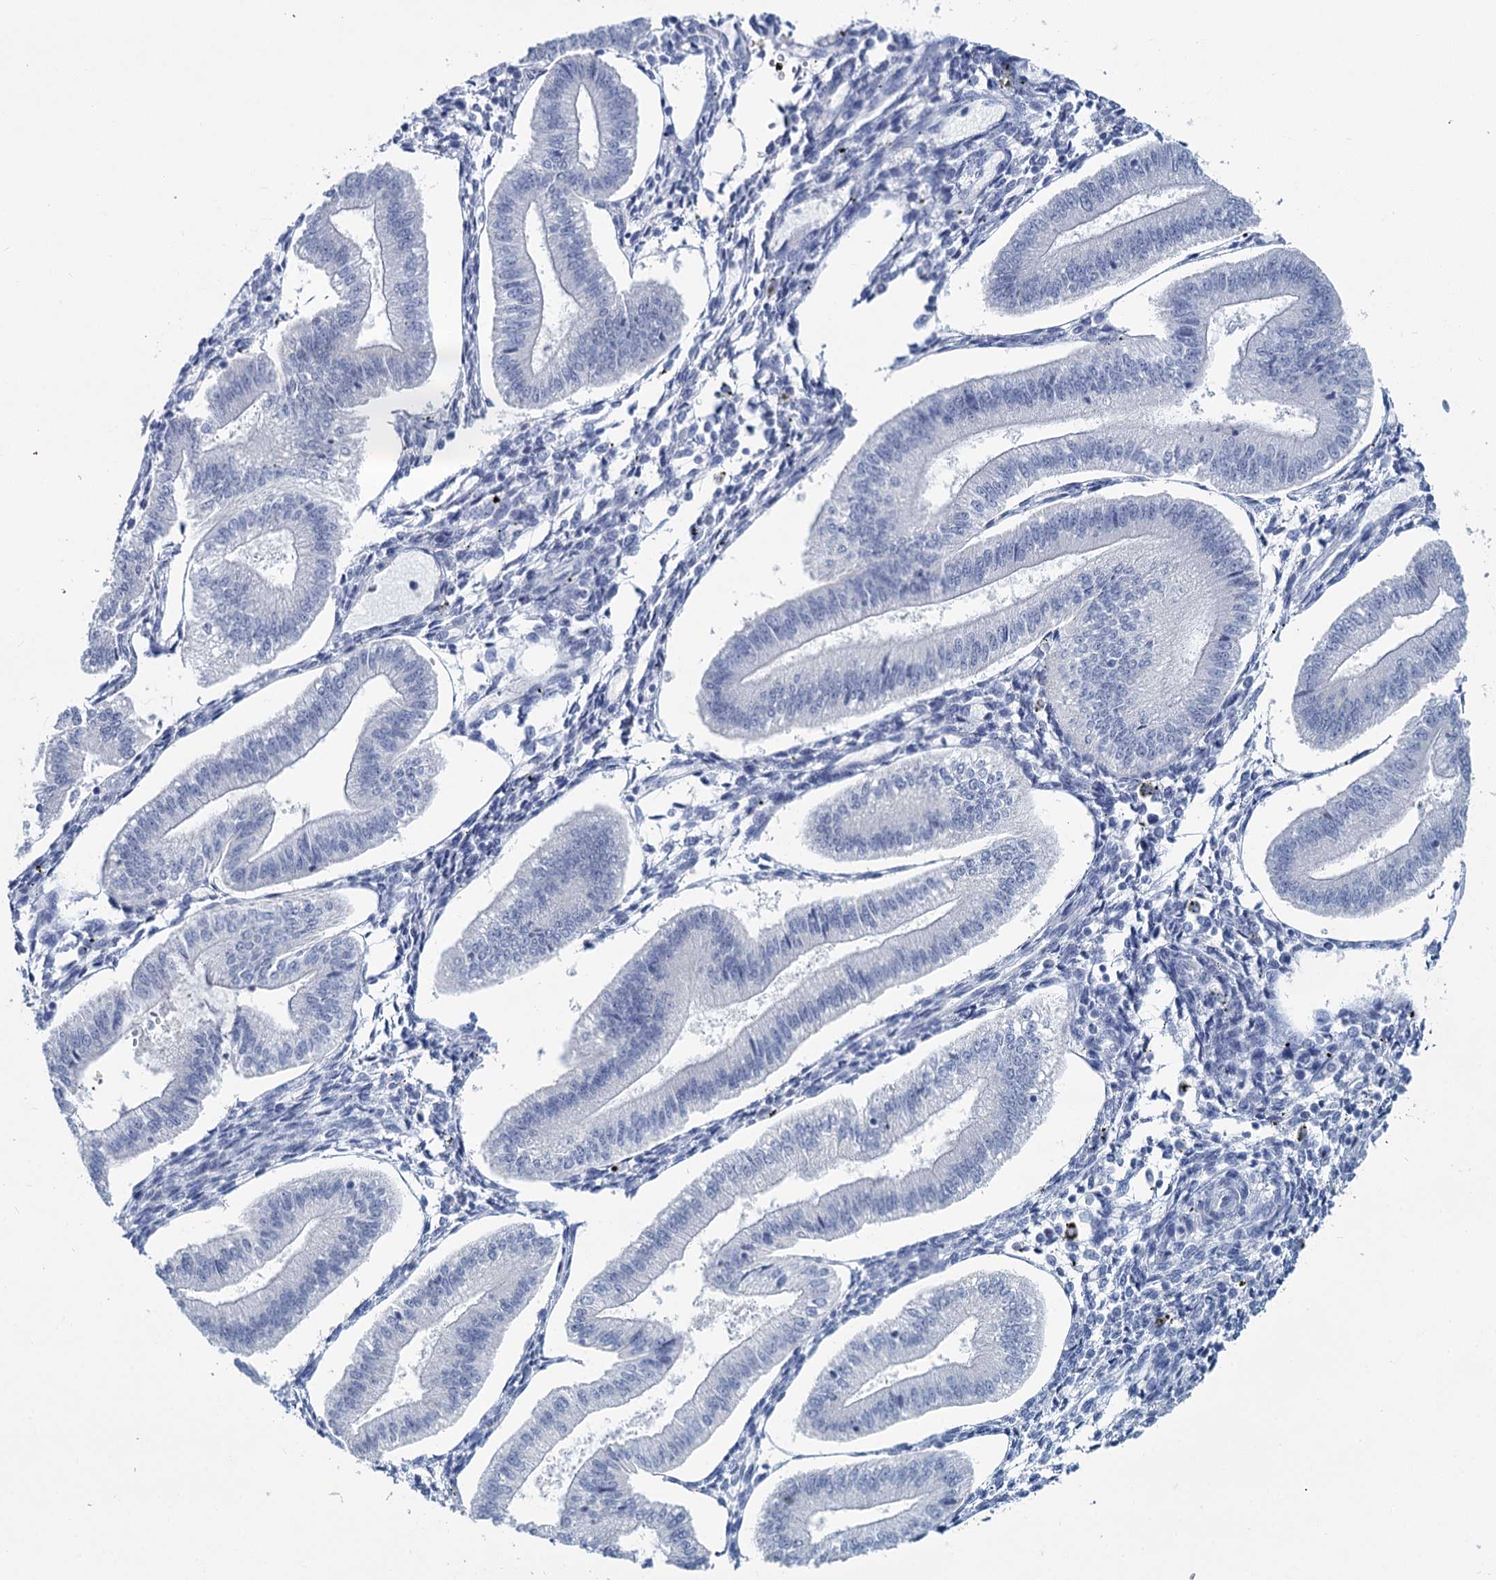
{"staining": {"intensity": "negative", "quantity": "none", "location": "none"}, "tissue": "endometrium", "cell_type": "Cells in endometrial stroma", "image_type": "normal", "snomed": [{"axis": "morphology", "description": "Normal tissue, NOS"}, {"axis": "topography", "description": "Endometrium"}], "caption": "Cells in endometrial stroma are negative for protein expression in benign human endometrium. The staining was performed using DAB to visualize the protein expression in brown, while the nuclei were stained in blue with hematoxylin (Magnification: 20x).", "gene": "CHGA", "patient": {"sex": "female", "age": 34}}